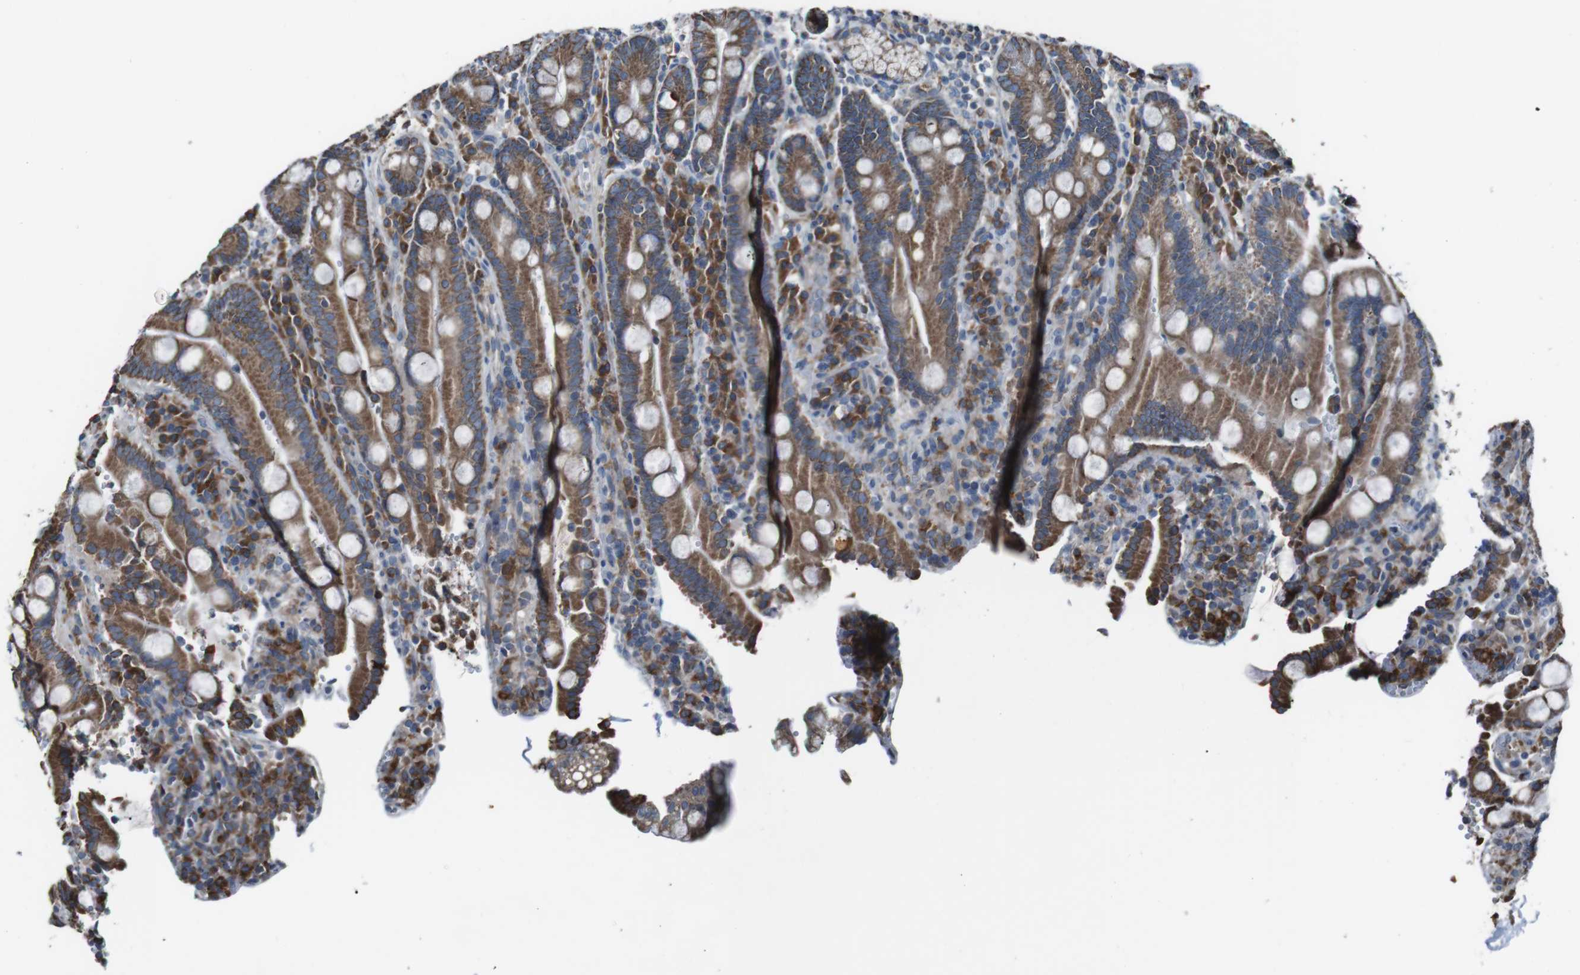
{"staining": {"intensity": "moderate", "quantity": ">75%", "location": "cytoplasmic/membranous"}, "tissue": "duodenum", "cell_type": "Glandular cells", "image_type": "normal", "snomed": [{"axis": "morphology", "description": "Normal tissue, NOS"}, {"axis": "topography", "description": "Small intestine, NOS"}], "caption": "Brown immunohistochemical staining in normal human duodenum exhibits moderate cytoplasmic/membranous staining in about >75% of glandular cells.", "gene": "CISD2", "patient": {"sex": "female", "age": 71}}